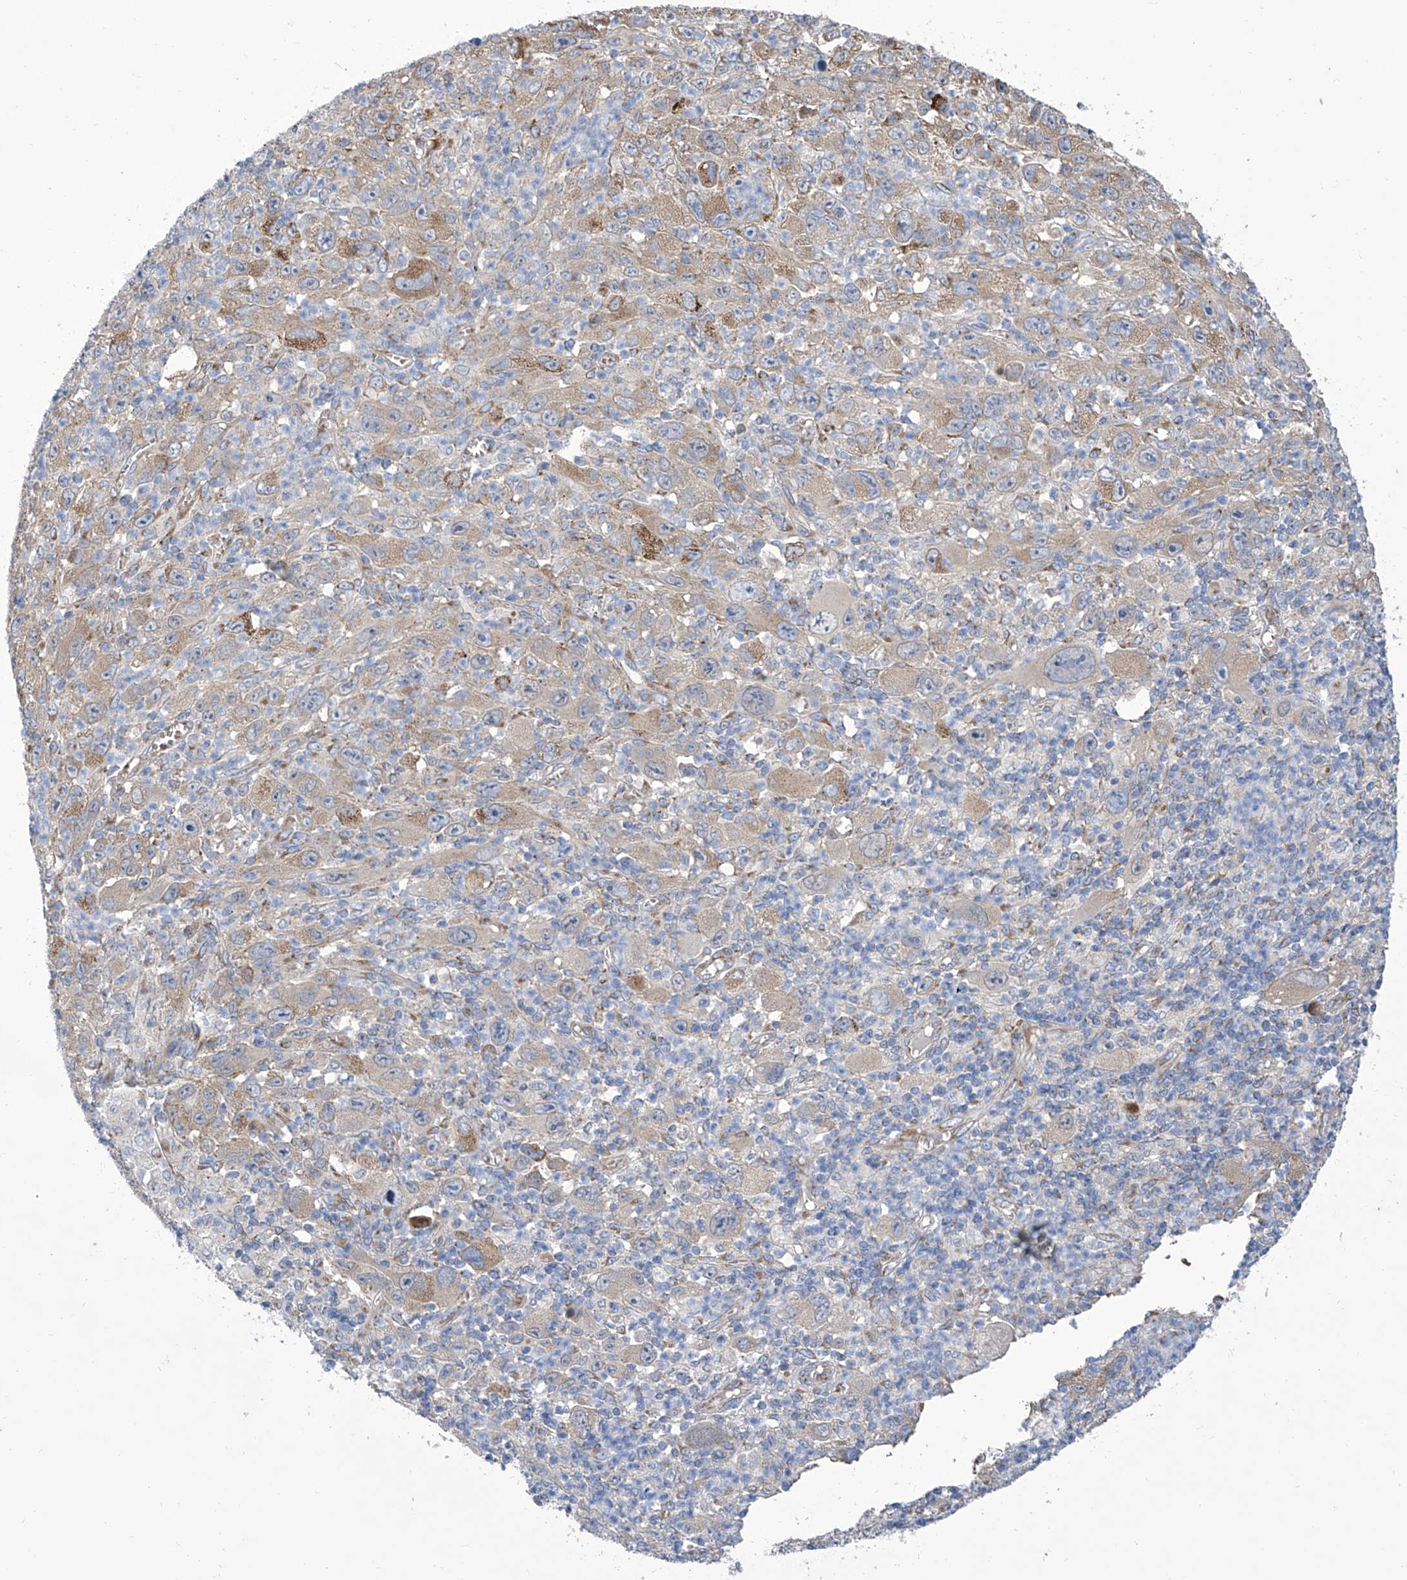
{"staining": {"intensity": "moderate", "quantity": "<25%", "location": "cytoplasmic/membranous"}, "tissue": "melanoma", "cell_type": "Tumor cells", "image_type": "cancer", "snomed": [{"axis": "morphology", "description": "Malignant melanoma, Metastatic site"}, {"axis": "topography", "description": "Skin"}], "caption": "Human melanoma stained with a brown dye shows moderate cytoplasmic/membranous positive expression in about <25% of tumor cells.", "gene": "TJAP1", "patient": {"sex": "female", "age": 56}}